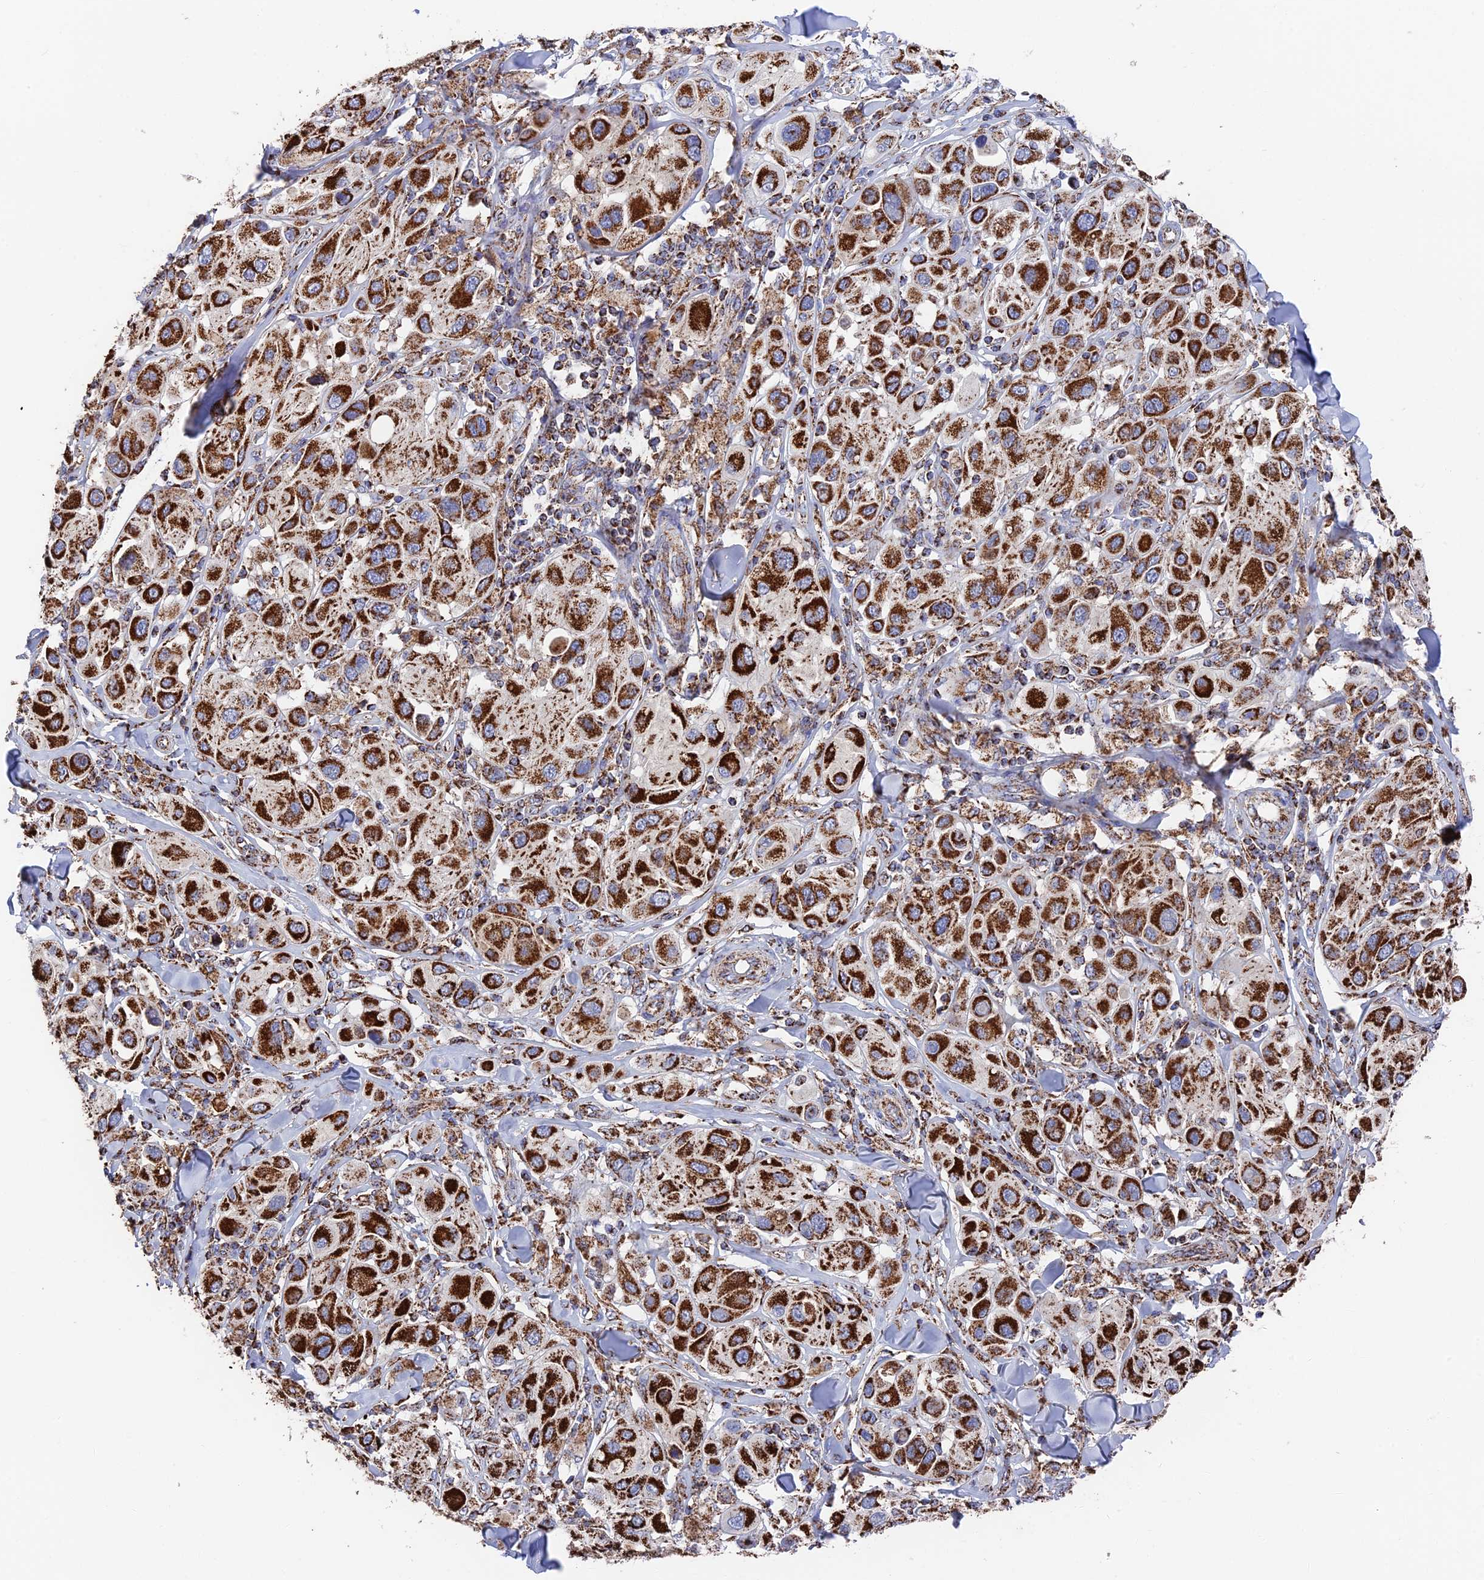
{"staining": {"intensity": "strong", "quantity": ">75%", "location": "cytoplasmic/membranous"}, "tissue": "melanoma", "cell_type": "Tumor cells", "image_type": "cancer", "snomed": [{"axis": "morphology", "description": "Malignant melanoma, Metastatic site"}, {"axis": "topography", "description": "Skin"}], "caption": "This micrograph exhibits melanoma stained with immunohistochemistry to label a protein in brown. The cytoplasmic/membranous of tumor cells show strong positivity for the protein. Nuclei are counter-stained blue.", "gene": "HAUS8", "patient": {"sex": "male", "age": 41}}